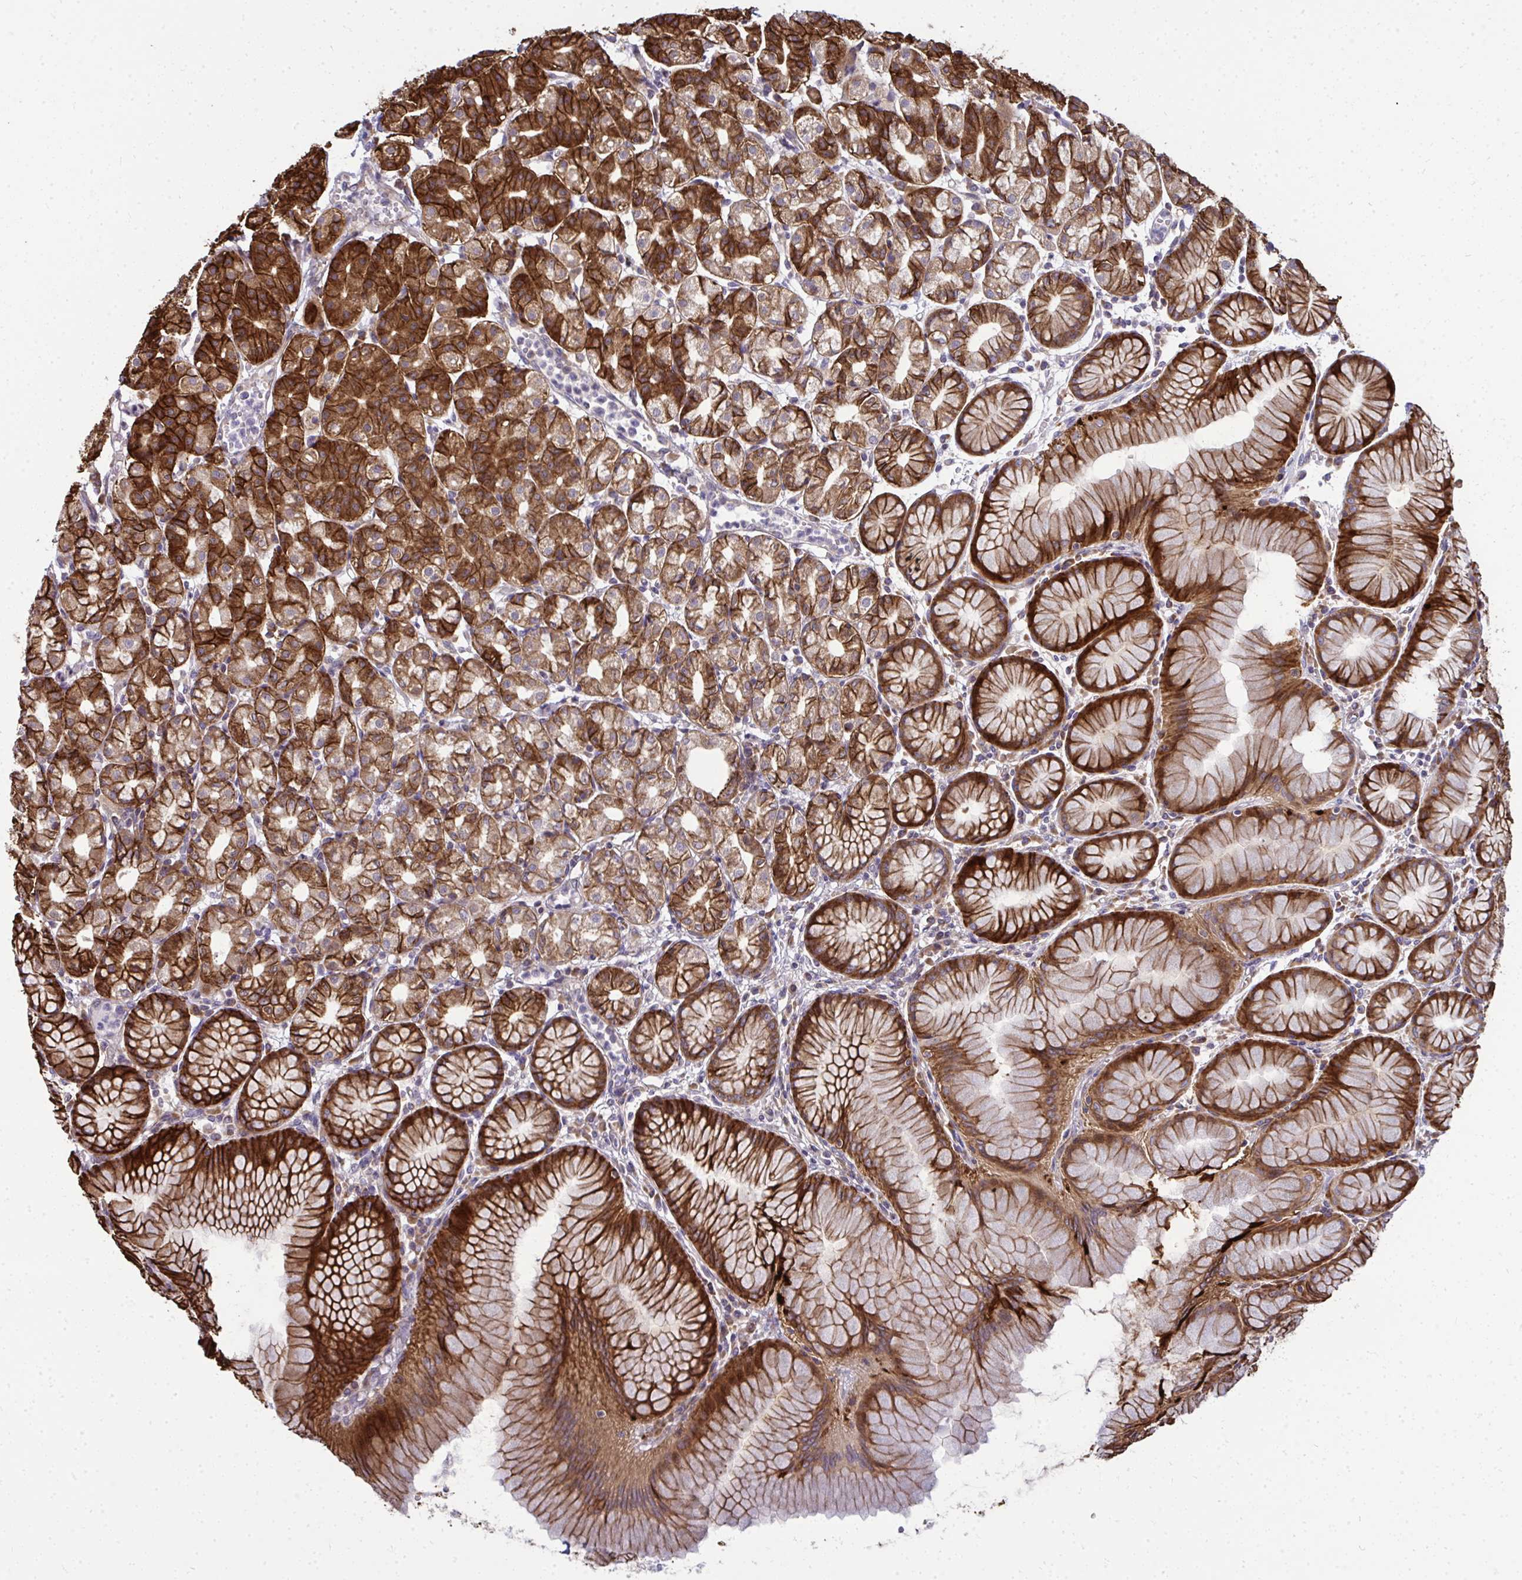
{"staining": {"intensity": "strong", "quantity": ">75%", "location": "cytoplasmic/membranous"}, "tissue": "stomach", "cell_type": "Glandular cells", "image_type": "normal", "snomed": [{"axis": "morphology", "description": "Normal tissue, NOS"}, {"axis": "topography", "description": "Stomach"}], "caption": "A micrograph showing strong cytoplasmic/membranous staining in about >75% of glandular cells in benign stomach, as visualized by brown immunohistochemical staining.", "gene": "GFPT2", "patient": {"sex": "female", "age": 57}}